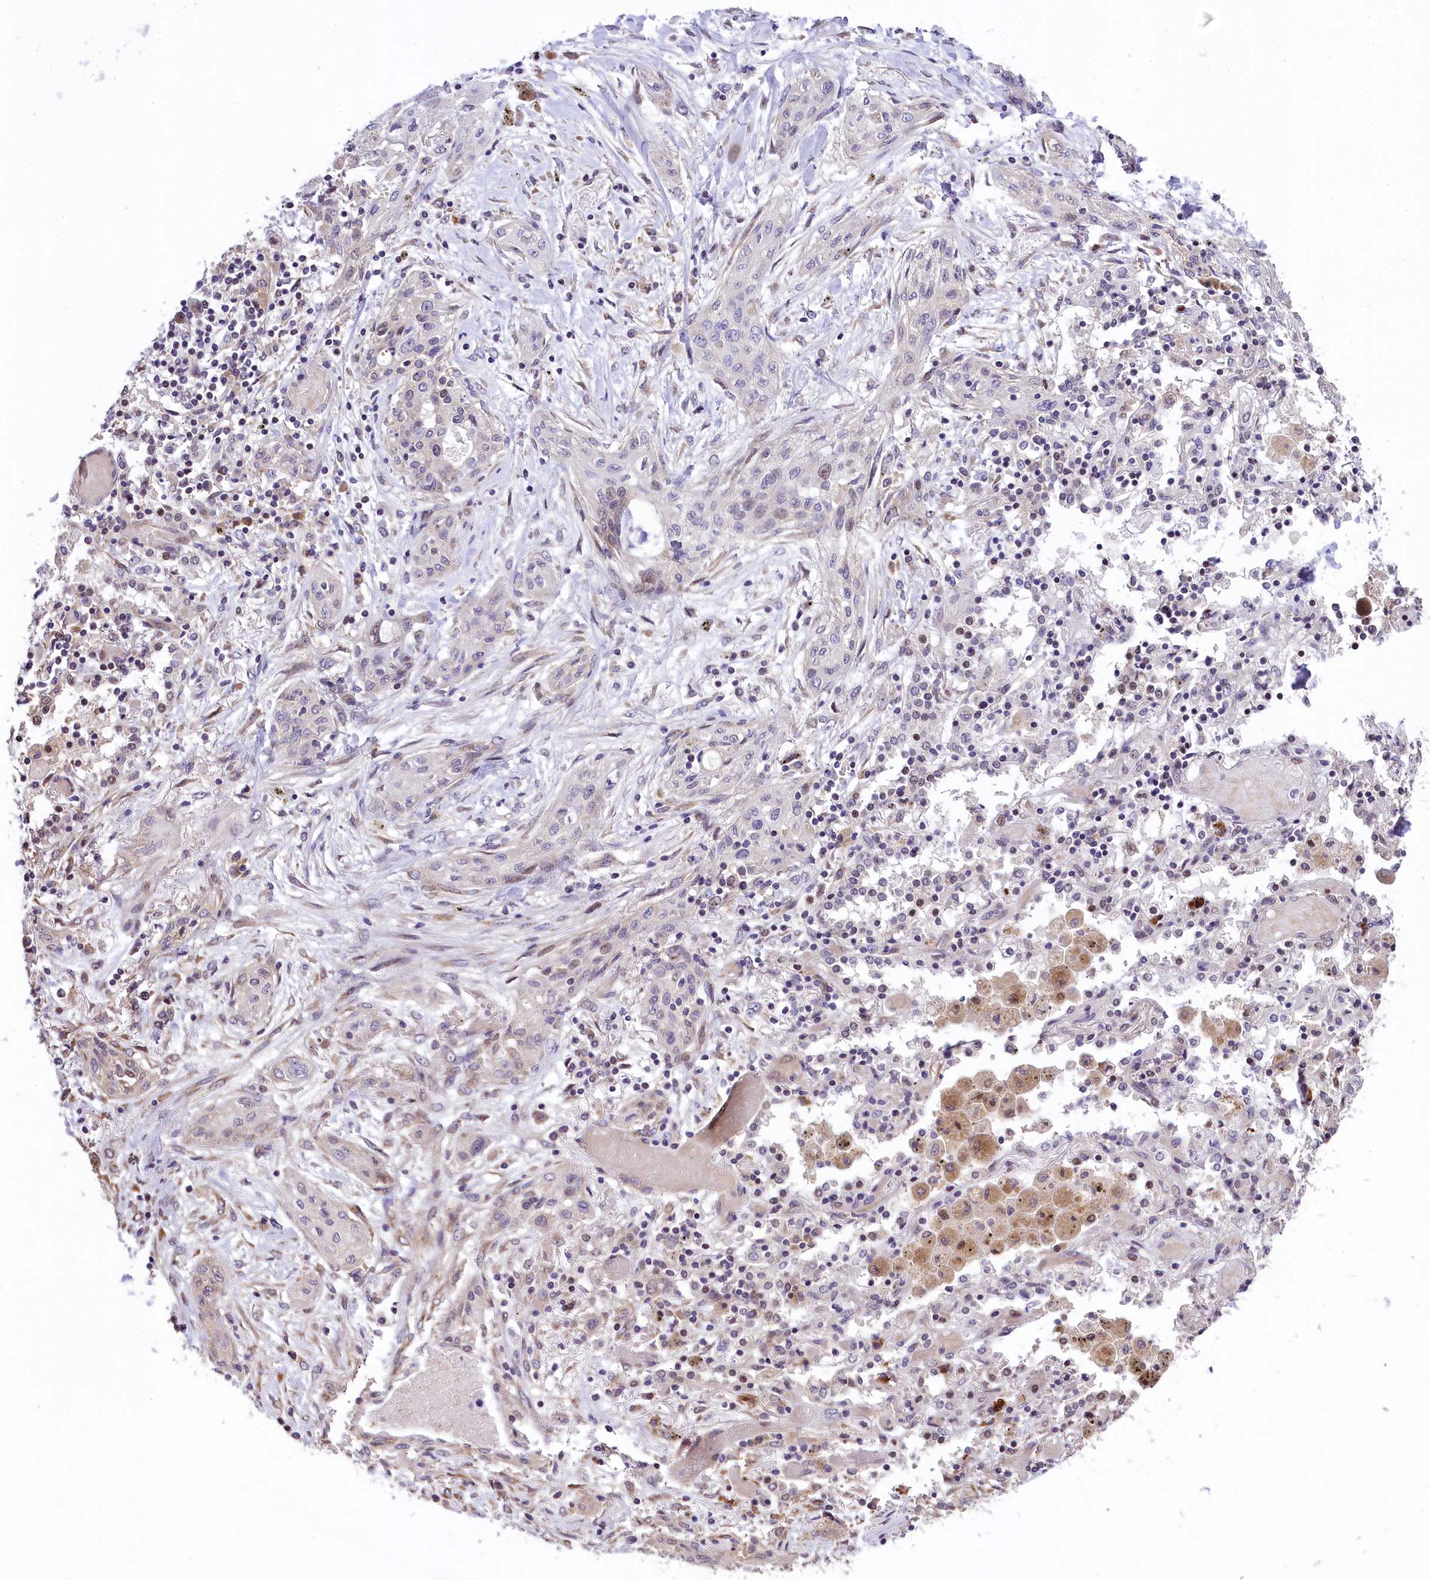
{"staining": {"intensity": "negative", "quantity": "none", "location": "none"}, "tissue": "lung cancer", "cell_type": "Tumor cells", "image_type": "cancer", "snomed": [{"axis": "morphology", "description": "Squamous cell carcinoma, NOS"}, {"axis": "topography", "description": "Lung"}], "caption": "A high-resolution image shows immunohistochemistry staining of squamous cell carcinoma (lung), which shows no significant positivity in tumor cells.", "gene": "RBBP8", "patient": {"sex": "female", "age": 47}}